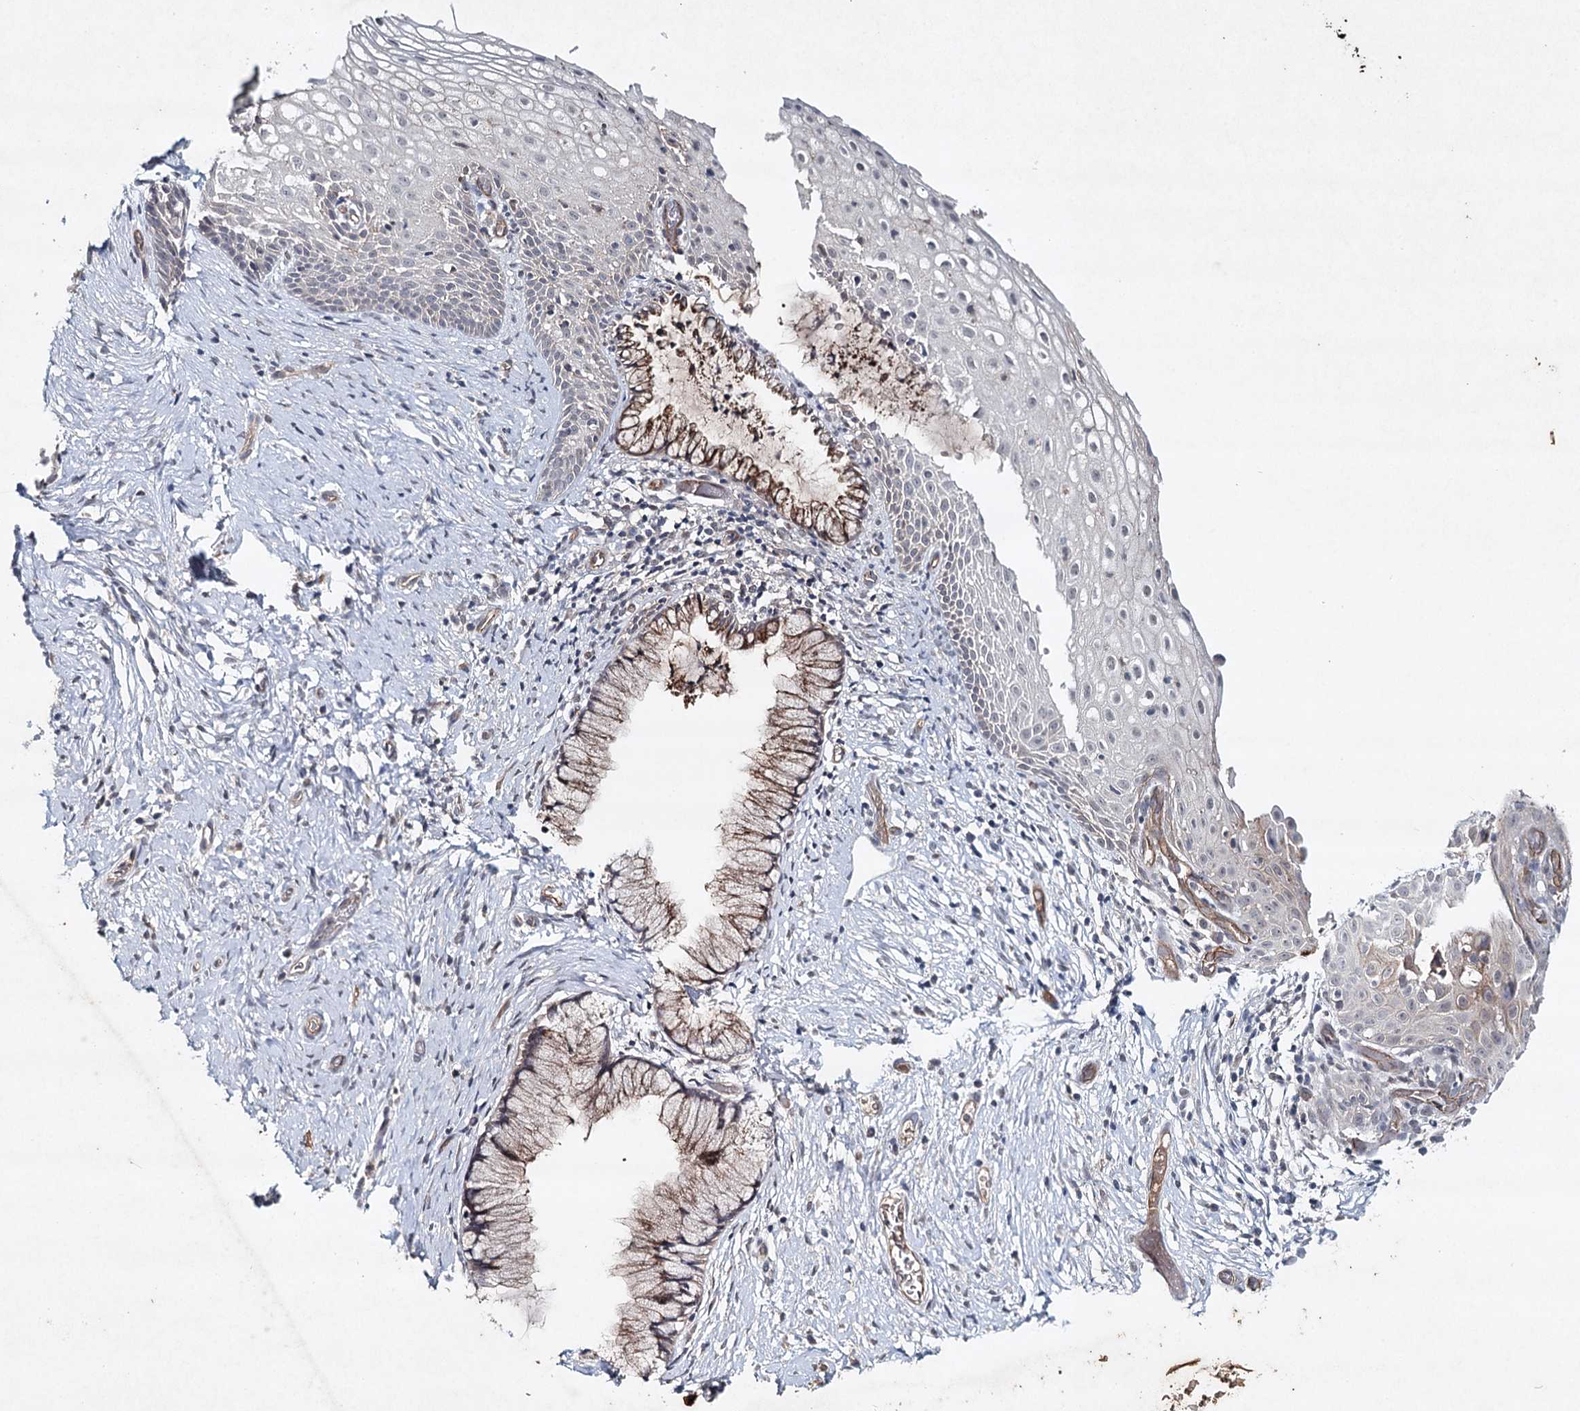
{"staining": {"intensity": "moderate", "quantity": "25%-75%", "location": "cytoplasmic/membranous"}, "tissue": "cervix", "cell_type": "Glandular cells", "image_type": "normal", "snomed": [{"axis": "morphology", "description": "Normal tissue, NOS"}, {"axis": "topography", "description": "Cervix"}], "caption": "Human cervix stained with a brown dye demonstrates moderate cytoplasmic/membranous positive staining in approximately 25%-75% of glandular cells.", "gene": "SYNPO", "patient": {"sex": "female", "age": 33}}